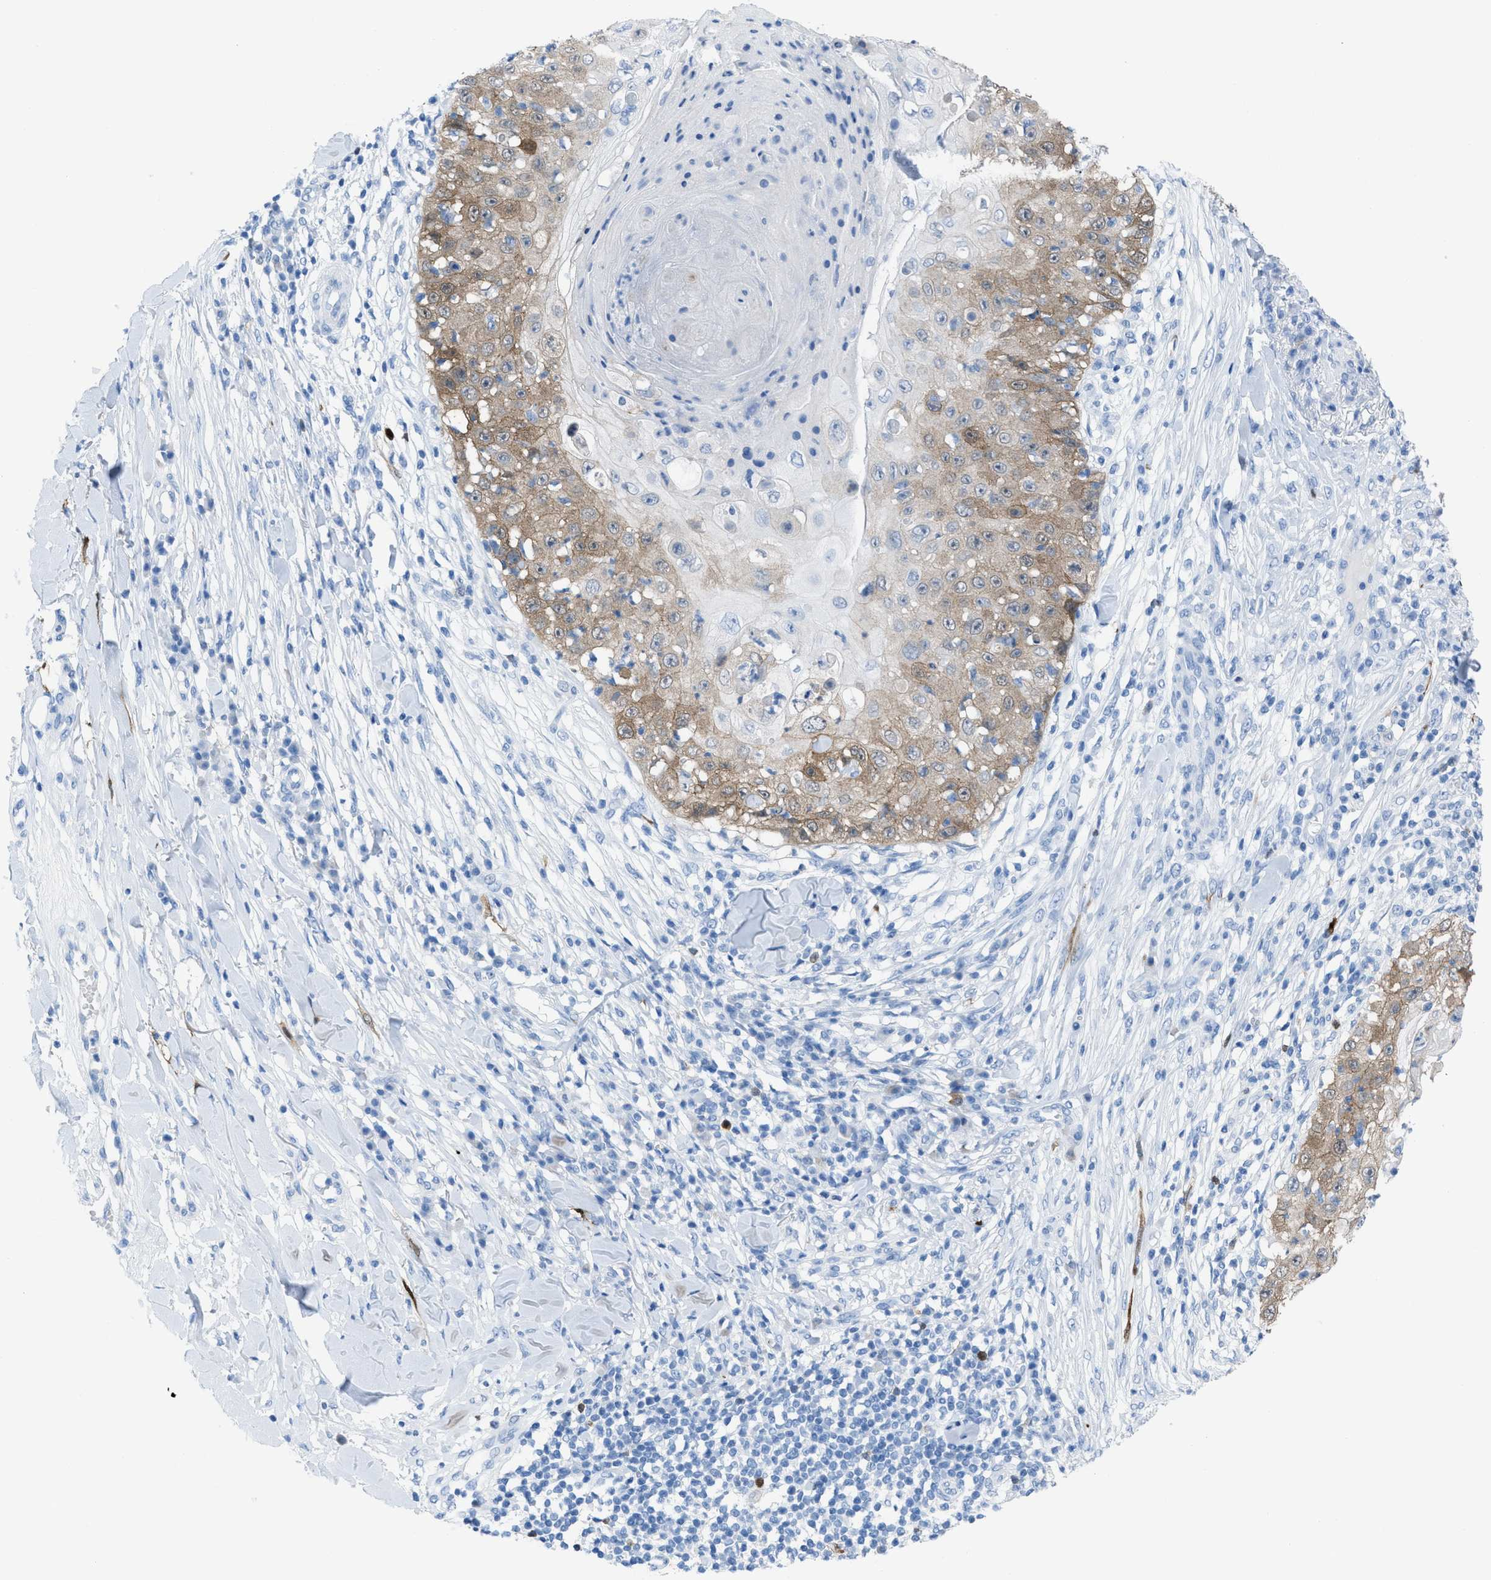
{"staining": {"intensity": "moderate", "quantity": "25%-75%", "location": "cytoplasmic/membranous"}, "tissue": "skin cancer", "cell_type": "Tumor cells", "image_type": "cancer", "snomed": [{"axis": "morphology", "description": "Squamous cell carcinoma, NOS"}, {"axis": "topography", "description": "Skin"}], "caption": "This image displays immunohistochemistry staining of human skin cancer, with medium moderate cytoplasmic/membranous expression in about 25%-75% of tumor cells.", "gene": "CDKN2A", "patient": {"sex": "male", "age": 86}}